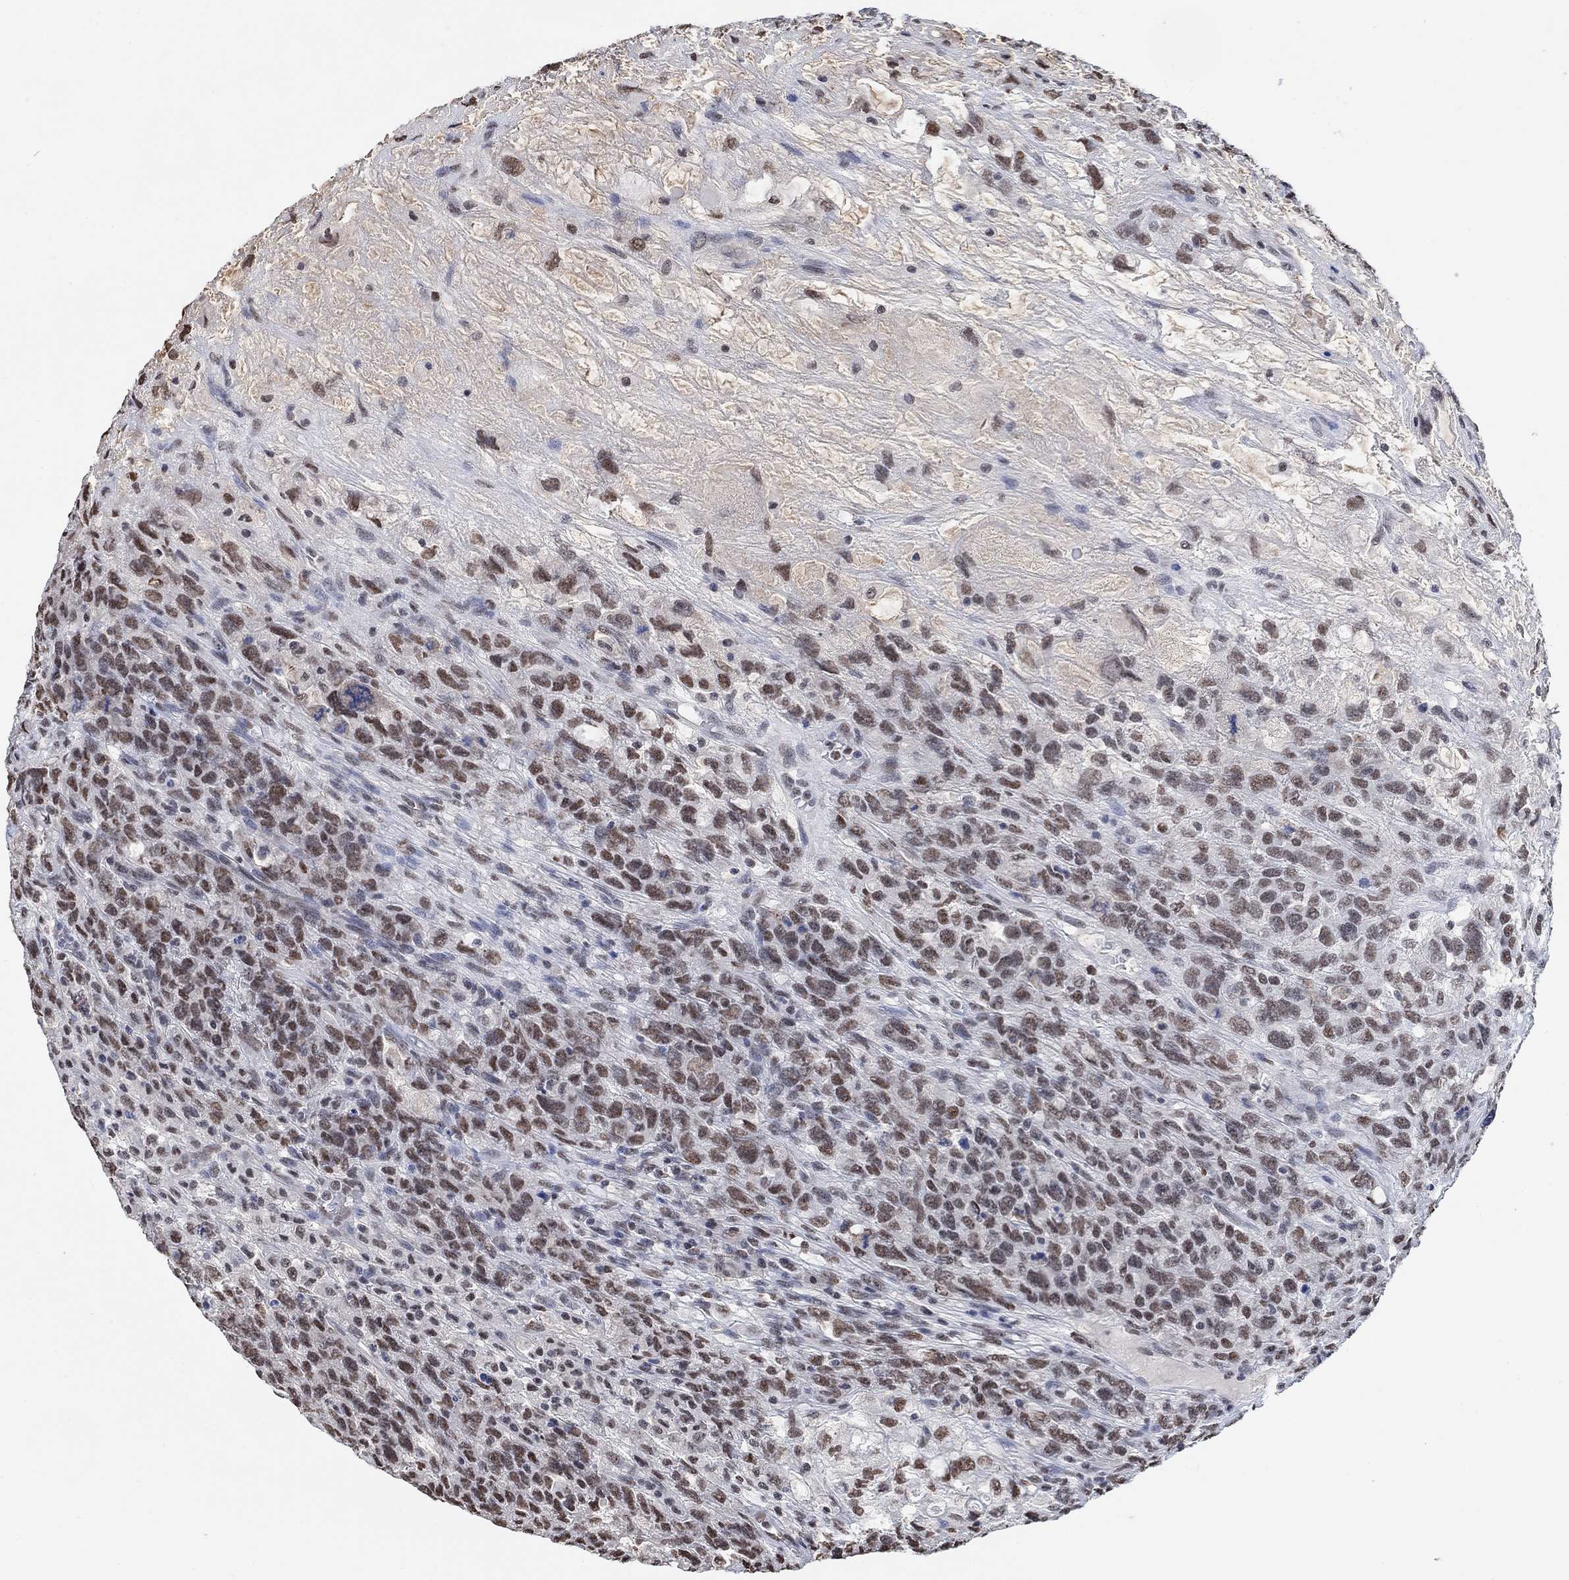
{"staining": {"intensity": "moderate", "quantity": ">75%", "location": "nuclear"}, "tissue": "testis cancer", "cell_type": "Tumor cells", "image_type": "cancer", "snomed": [{"axis": "morphology", "description": "Seminoma, NOS"}, {"axis": "topography", "description": "Testis"}], "caption": "Immunohistochemical staining of human testis cancer (seminoma) exhibits medium levels of moderate nuclear protein expression in approximately >75% of tumor cells.", "gene": "USP39", "patient": {"sex": "male", "age": 52}}